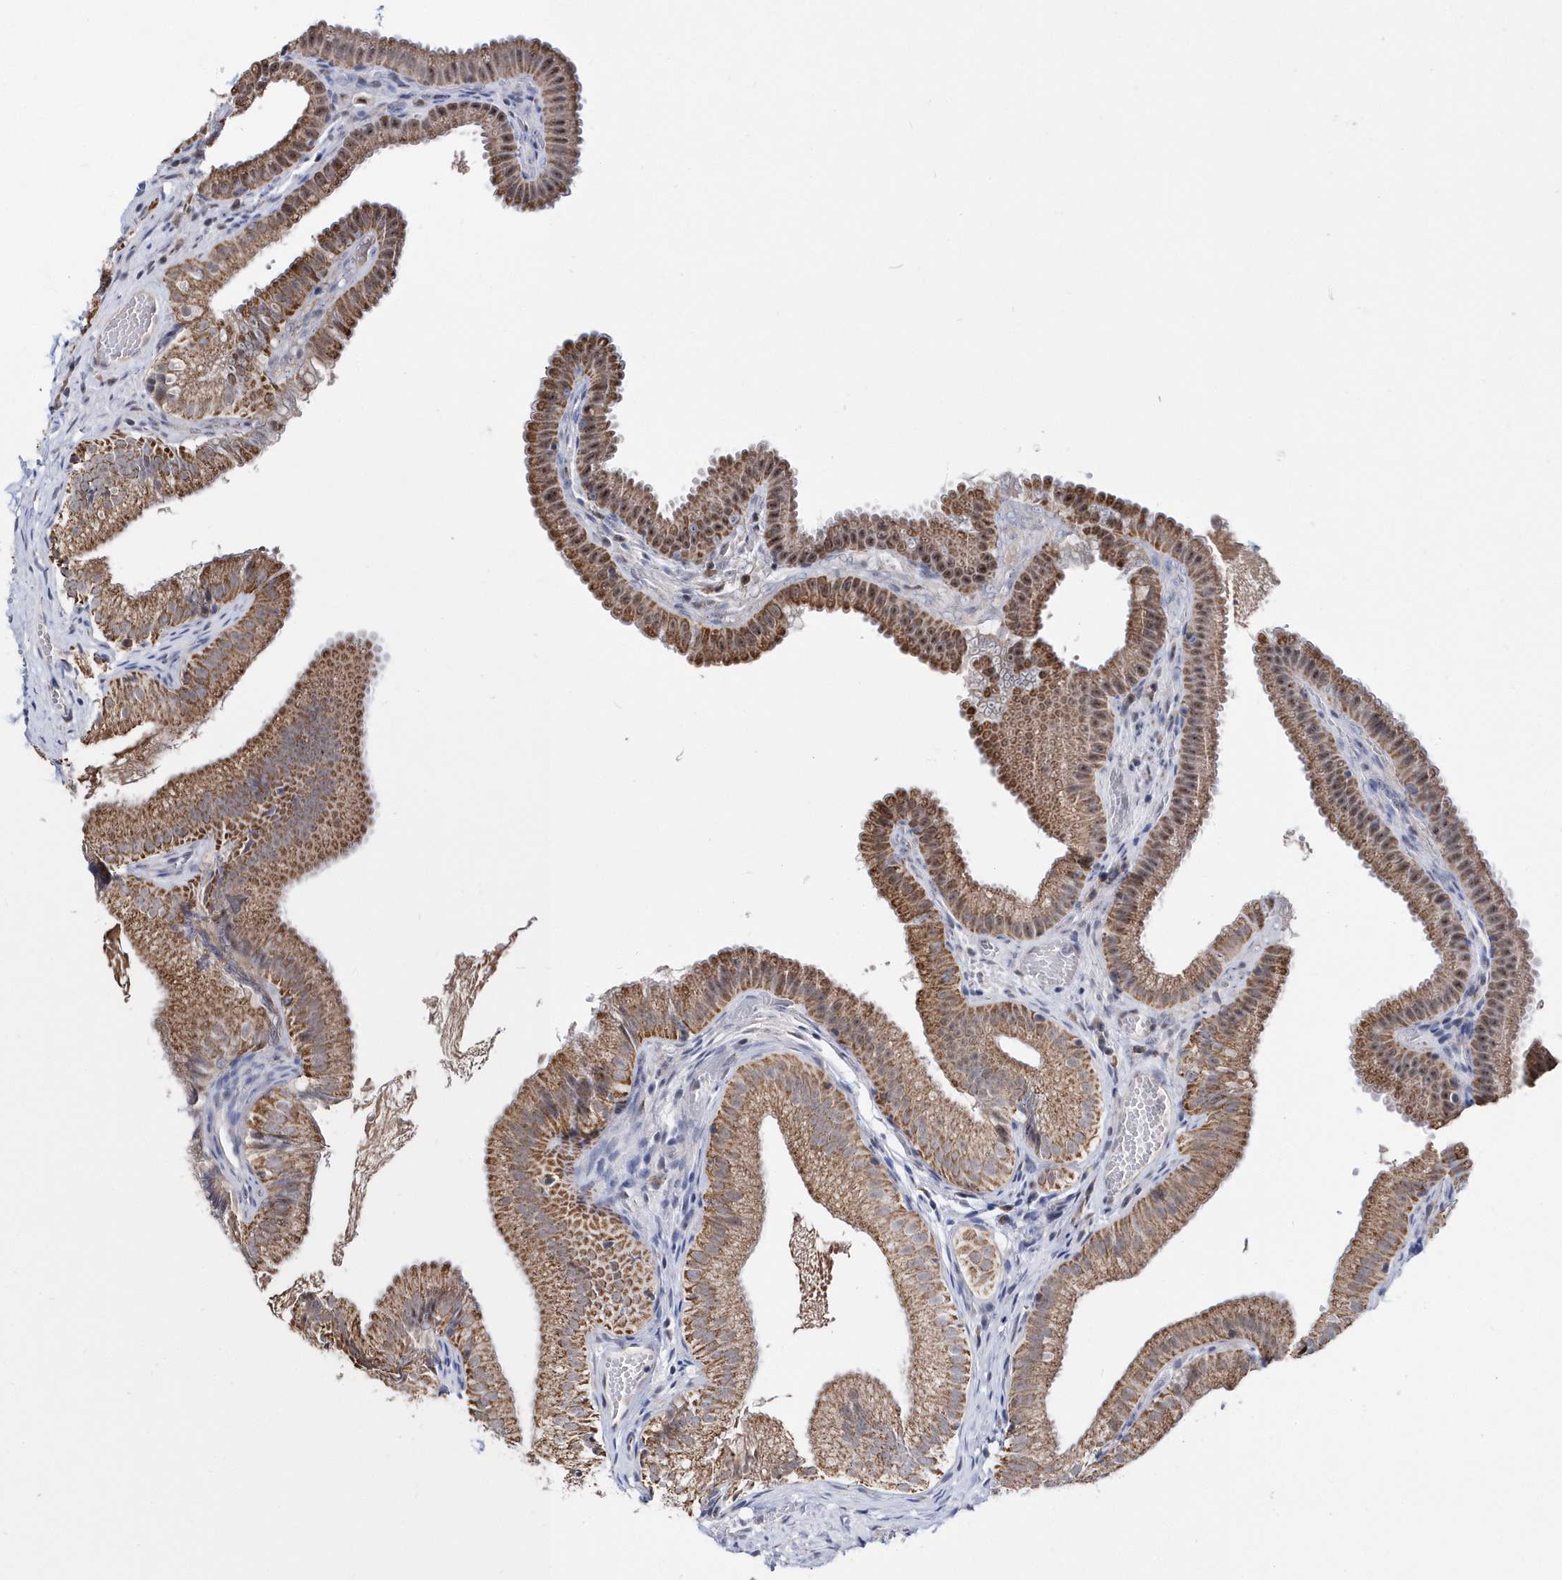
{"staining": {"intensity": "strong", "quantity": ">75%", "location": "cytoplasmic/membranous"}, "tissue": "gallbladder", "cell_type": "Glandular cells", "image_type": "normal", "snomed": [{"axis": "morphology", "description": "Normal tissue, NOS"}, {"axis": "topography", "description": "Gallbladder"}], "caption": "Brown immunohistochemical staining in unremarkable human gallbladder demonstrates strong cytoplasmic/membranous positivity in approximately >75% of glandular cells.", "gene": "SPATA5", "patient": {"sex": "female", "age": 30}}